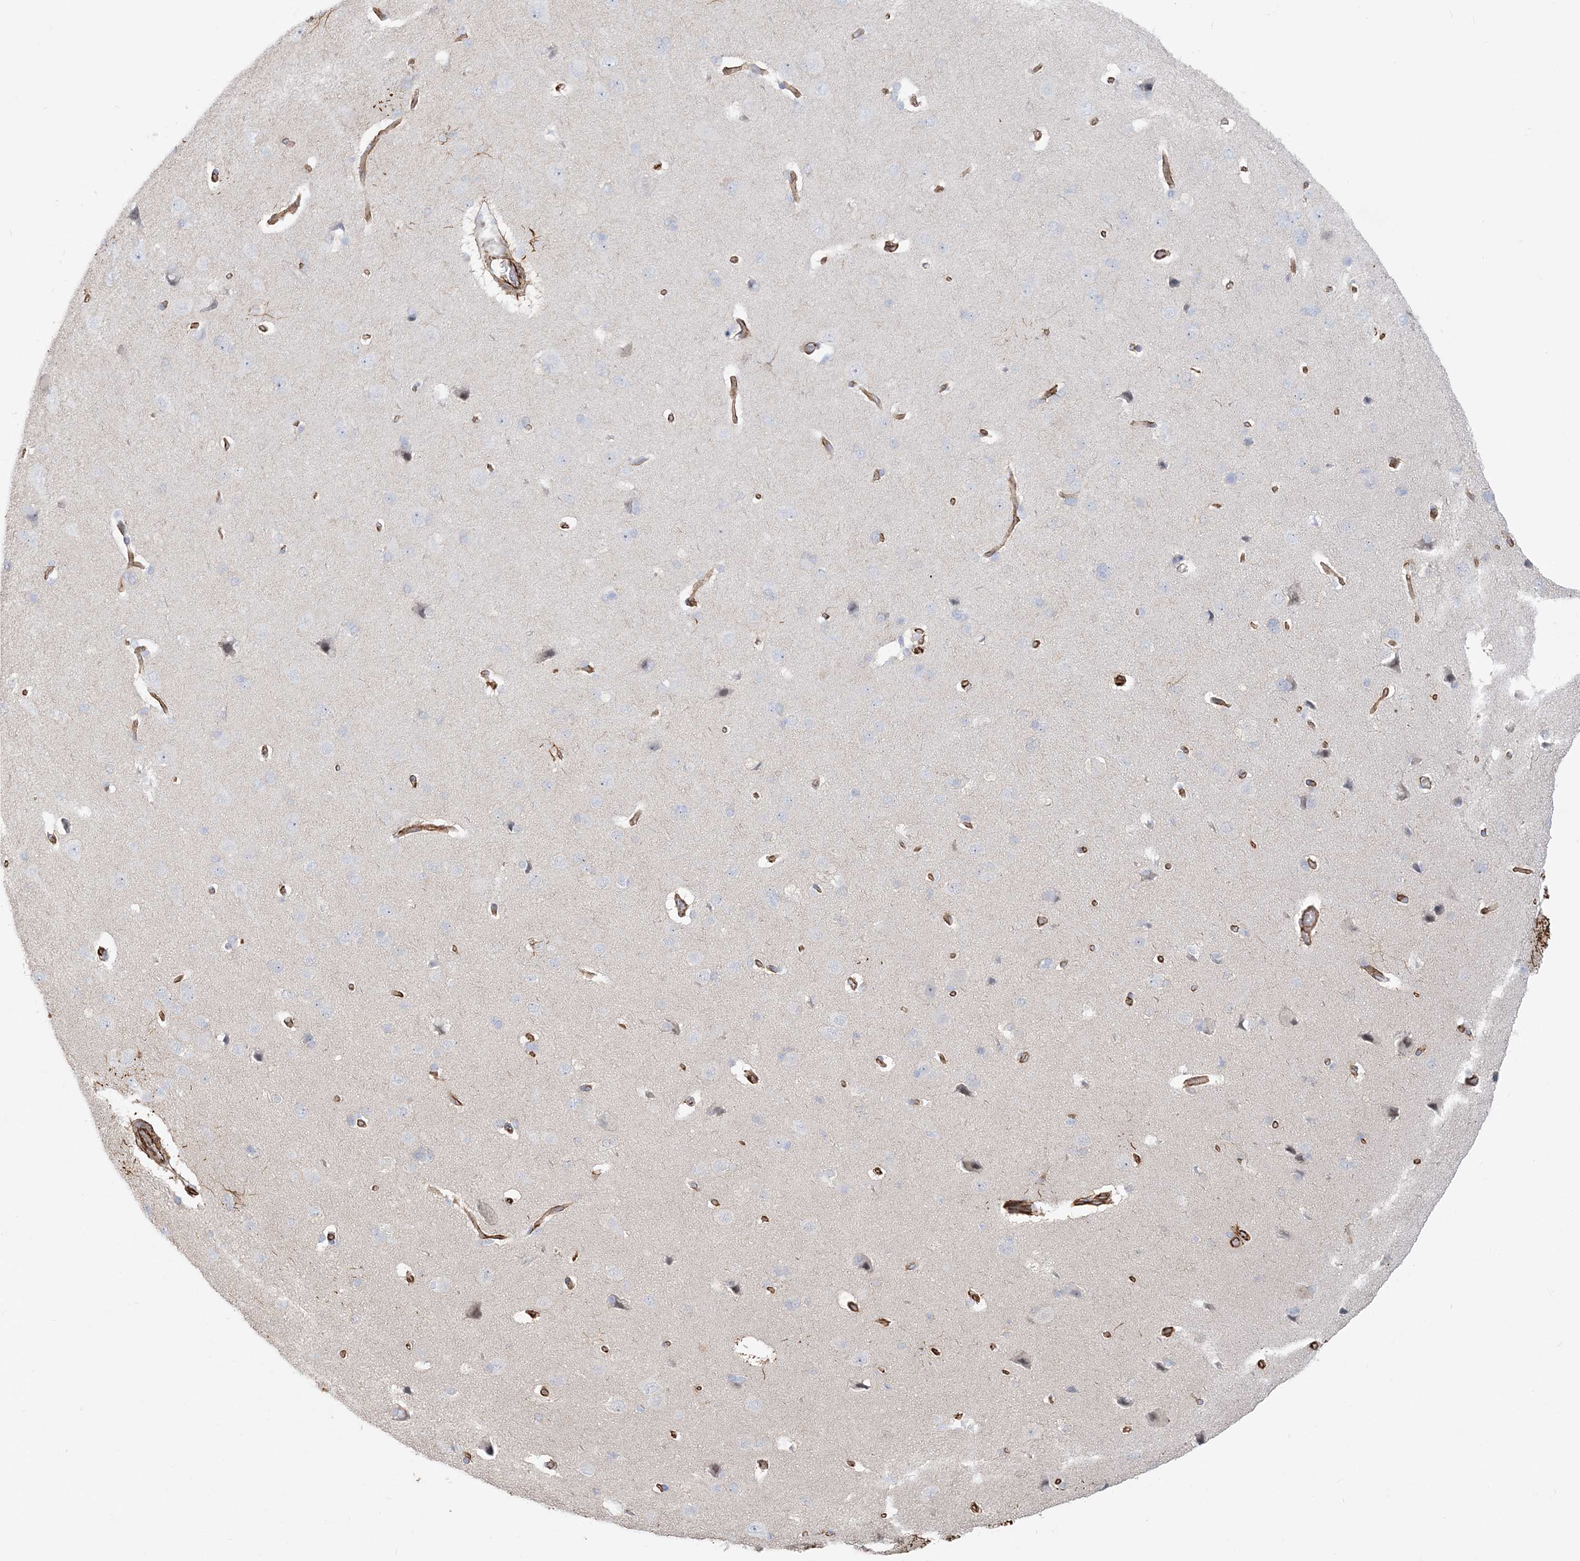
{"staining": {"intensity": "moderate", "quantity": ">75%", "location": "cytoplasmic/membranous"}, "tissue": "cerebral cortex", "cell_type": "Endothelial cells", "image_type": "normal", "snomed": [{"axis": "morphology", "description": "Normal tissue, NOS"}, {"axis": "topography", "description": "Cerebral cortex"}], "caption": "The photomicrograph demonstrates staining of unremarkable cerebral cortex, revealing moderate cytoplasmic/membranous protein expression (brown color) within endothelial cells.", "gene": "SCLT1", "patient": {"sex": "male", "age": 62}}